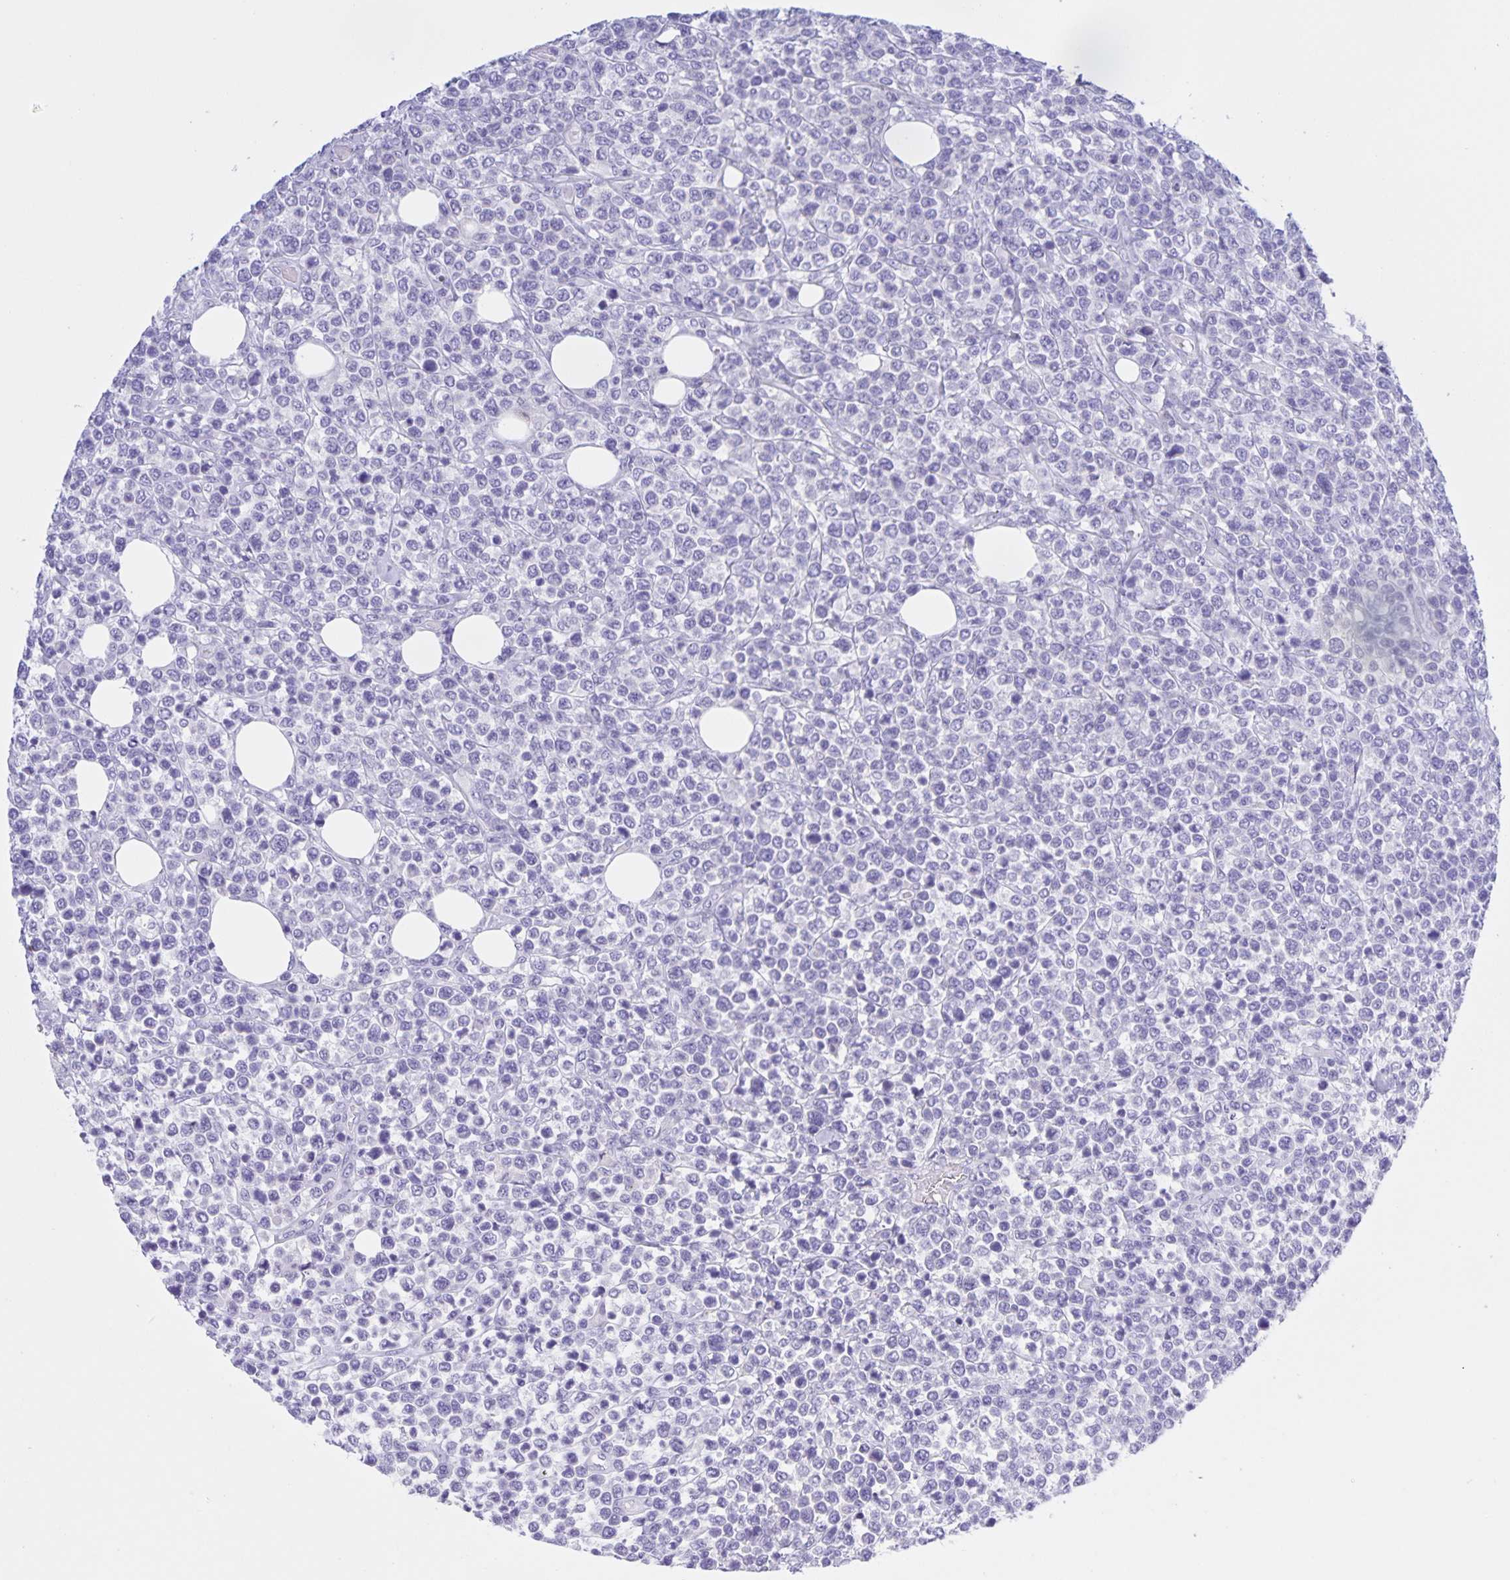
{"staining": {"intensity": "negative", "quantity": "none", "location": "none"}, "tissue": "lymphoma", "cell_type": "Tumor cells", "image_type": "cancer", "snomed": [{"axis": "morphology", "description": "Malignant lymphoma, non-Hodgkin's type, High grade"}, {"axis": "topography", "description": "Soft tissue"}], "caption": "Immunohistochemistry image of high-grade malignant lymphoma, non-Hodgkin's type stained for a protein (brown), which demonstrates no staining in tumor cells.", "gene": "CATSPER4", "patient": {"sex": "female", "age": 56}}